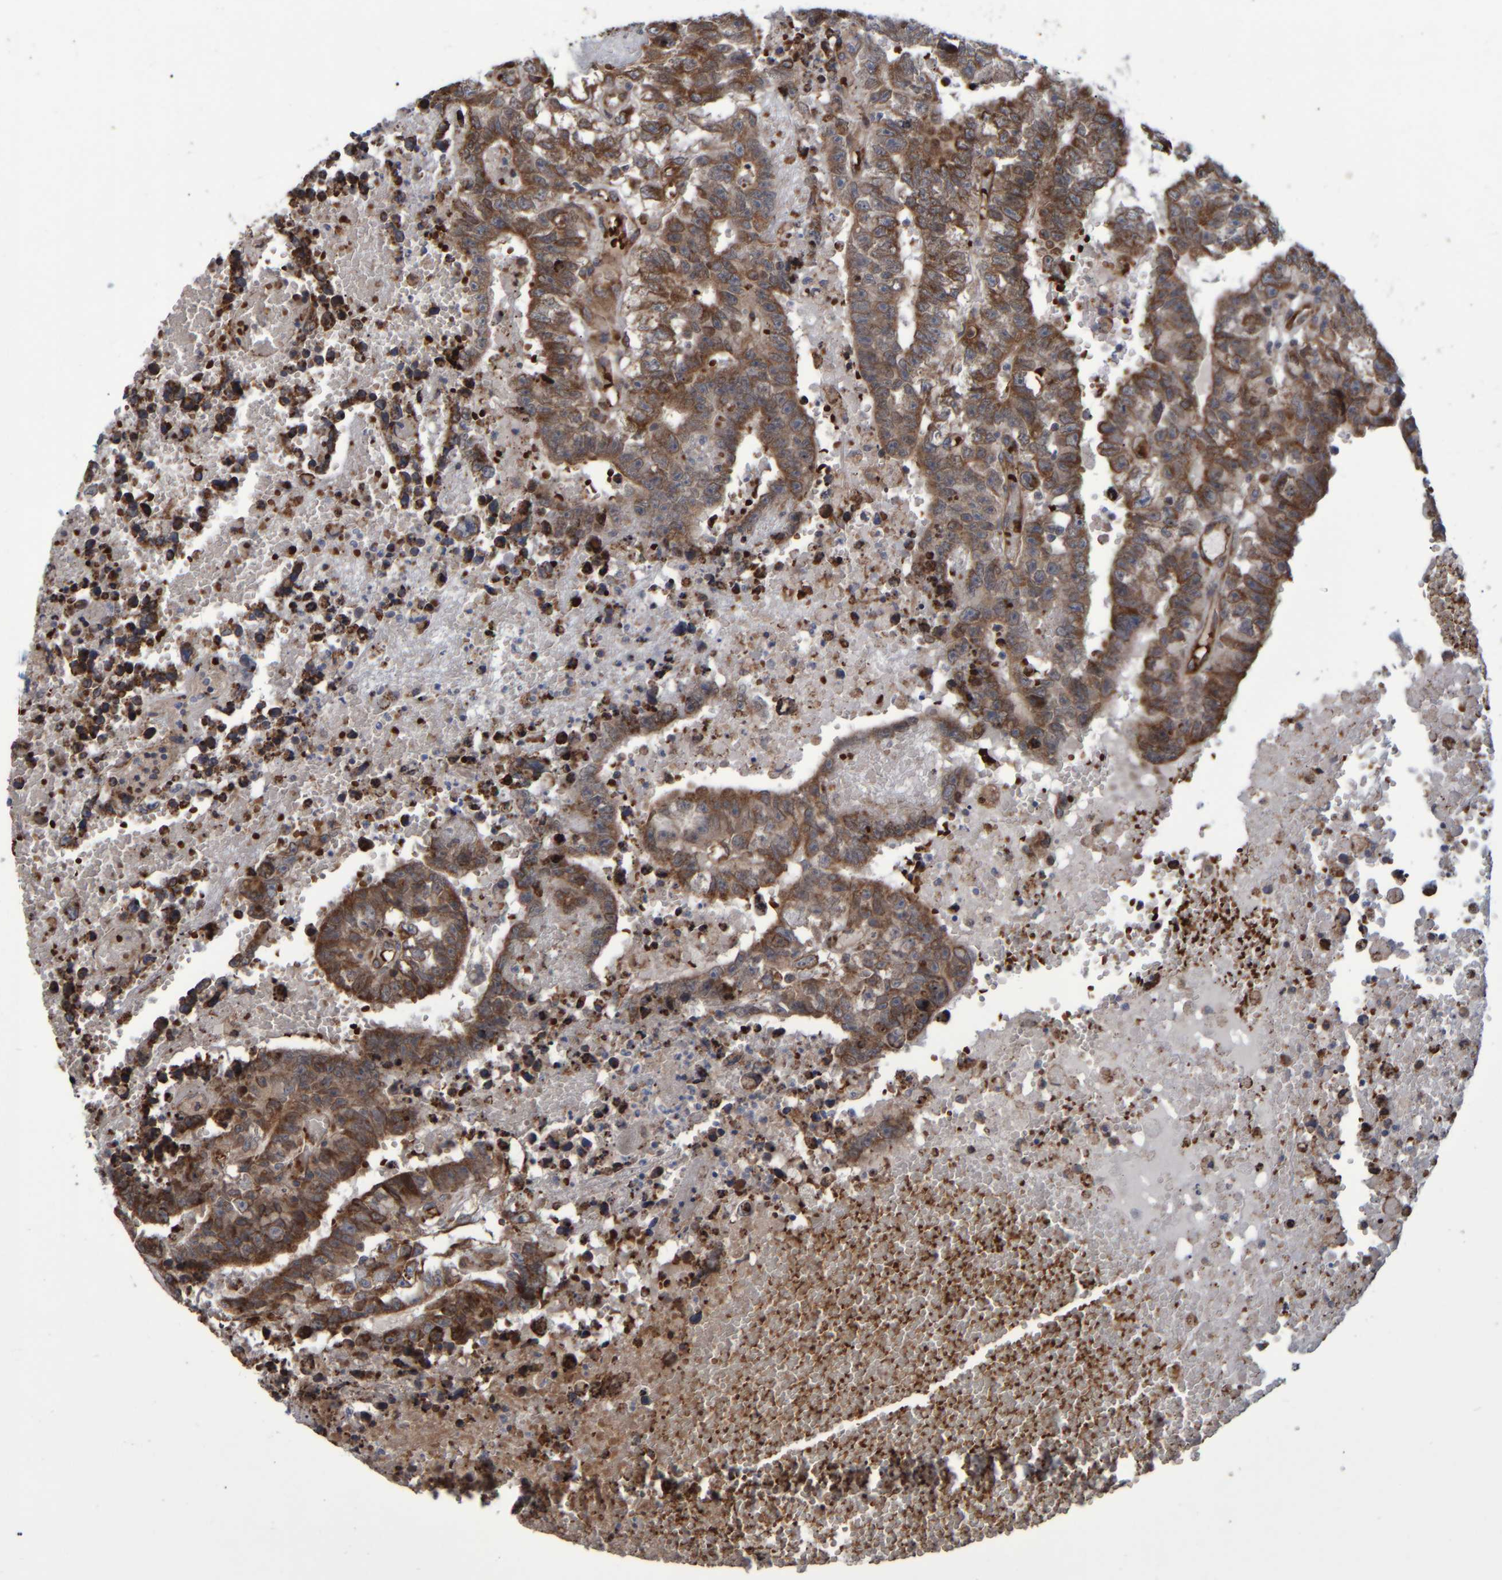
{"staining": {"intensity": "moderate", "quantity": ">75%", "location": "cytoplasmic/membranous"}, "tissue": "testis cancer", "cell_type": "Tumor cells", "image_type": "cancer", "snomed": [{"axis": "morphology", "description": "Carcinoma, Embryonal, NOS"}, {"axis": "topography", "description": "Testis"}], "caption": "This photomicrograph displays IHC staining of human embryonal carcinoma (testis), with medium moderate cytoplasmic/membranous staining in about >75% of tumor cells.", "gene": "SPAG5", "patient": {"sex": "male", "age": 25}}